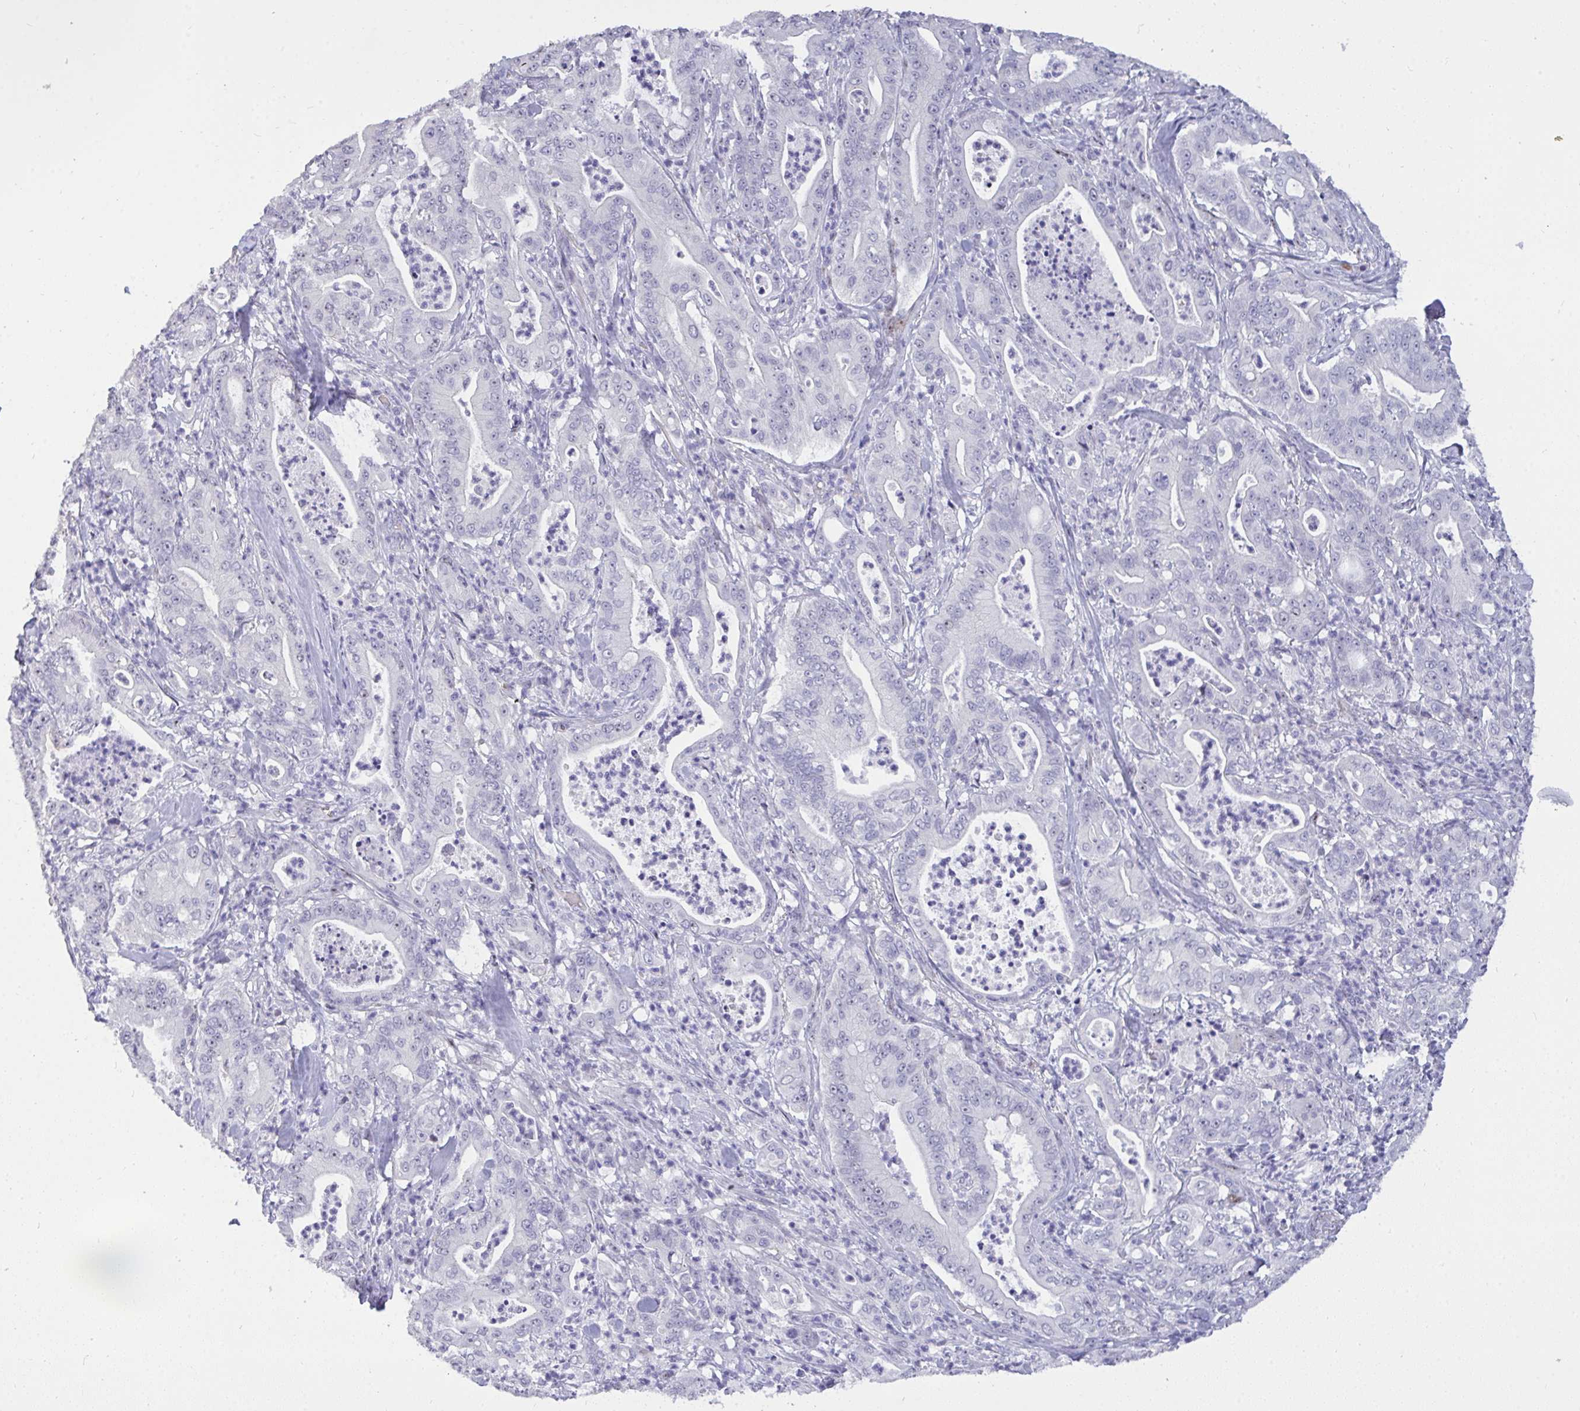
{"staining": {"intensity": "negative", "quantity": "none", "location": "none"}, "tissue": "pancreatic cancer", "cell_type": "Tumor cells", "image_type": "cancer", "snomed": [{"axis": "morphology", "description": "Adenocarcinoma, NOS"}, {"axis": "topography", "description": "Pancreas"}], "caption": "Pancreatic adenocarcinoma stained for a protein using immunohistochemistry (IHC) displays no staining tumor cells.", "gene": "PLPPR3", "patient": {"sex": "male", "age": 71}}